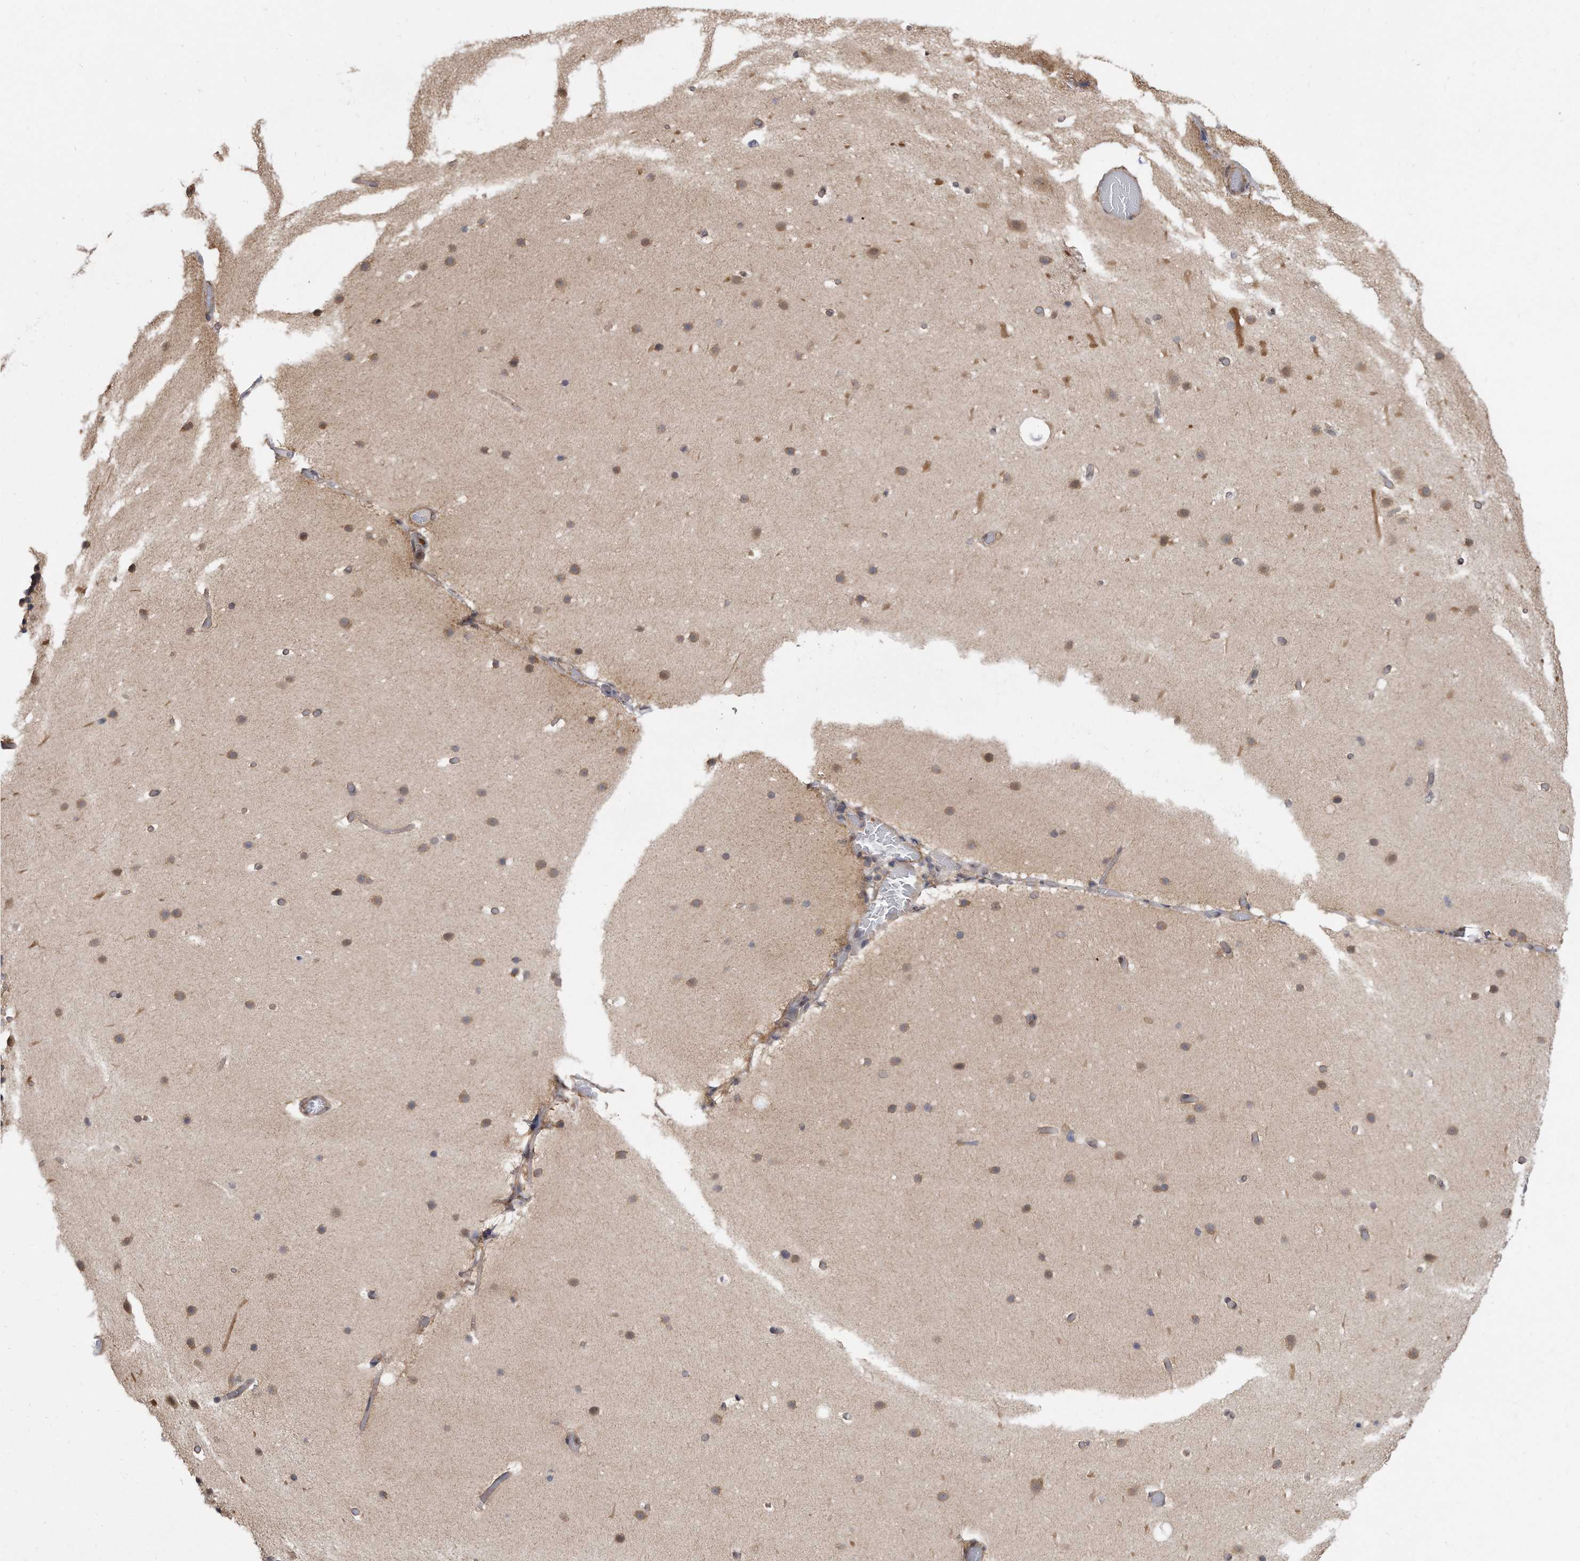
{"staining": {"intensity": "weak", "quantity": ">75%", "location": "cytoplasmic/membranous"}, "tissue": "cerebellum", "cell_type": "Cells in granular layer", "image_type": "normal", "snomed": [{"axis": "morphology", "description": "Normal tissue, NOS"}, {"axis": "topography", "description": "Cerebellum"}], "caption": "A low amount of weak cytoplasmic/membranous staining is present in approximately >75% of cells in granular layer in unremarkable cerebellum.", "gene": "TCP1", "patient": {"sex": "male", "age": 57}}